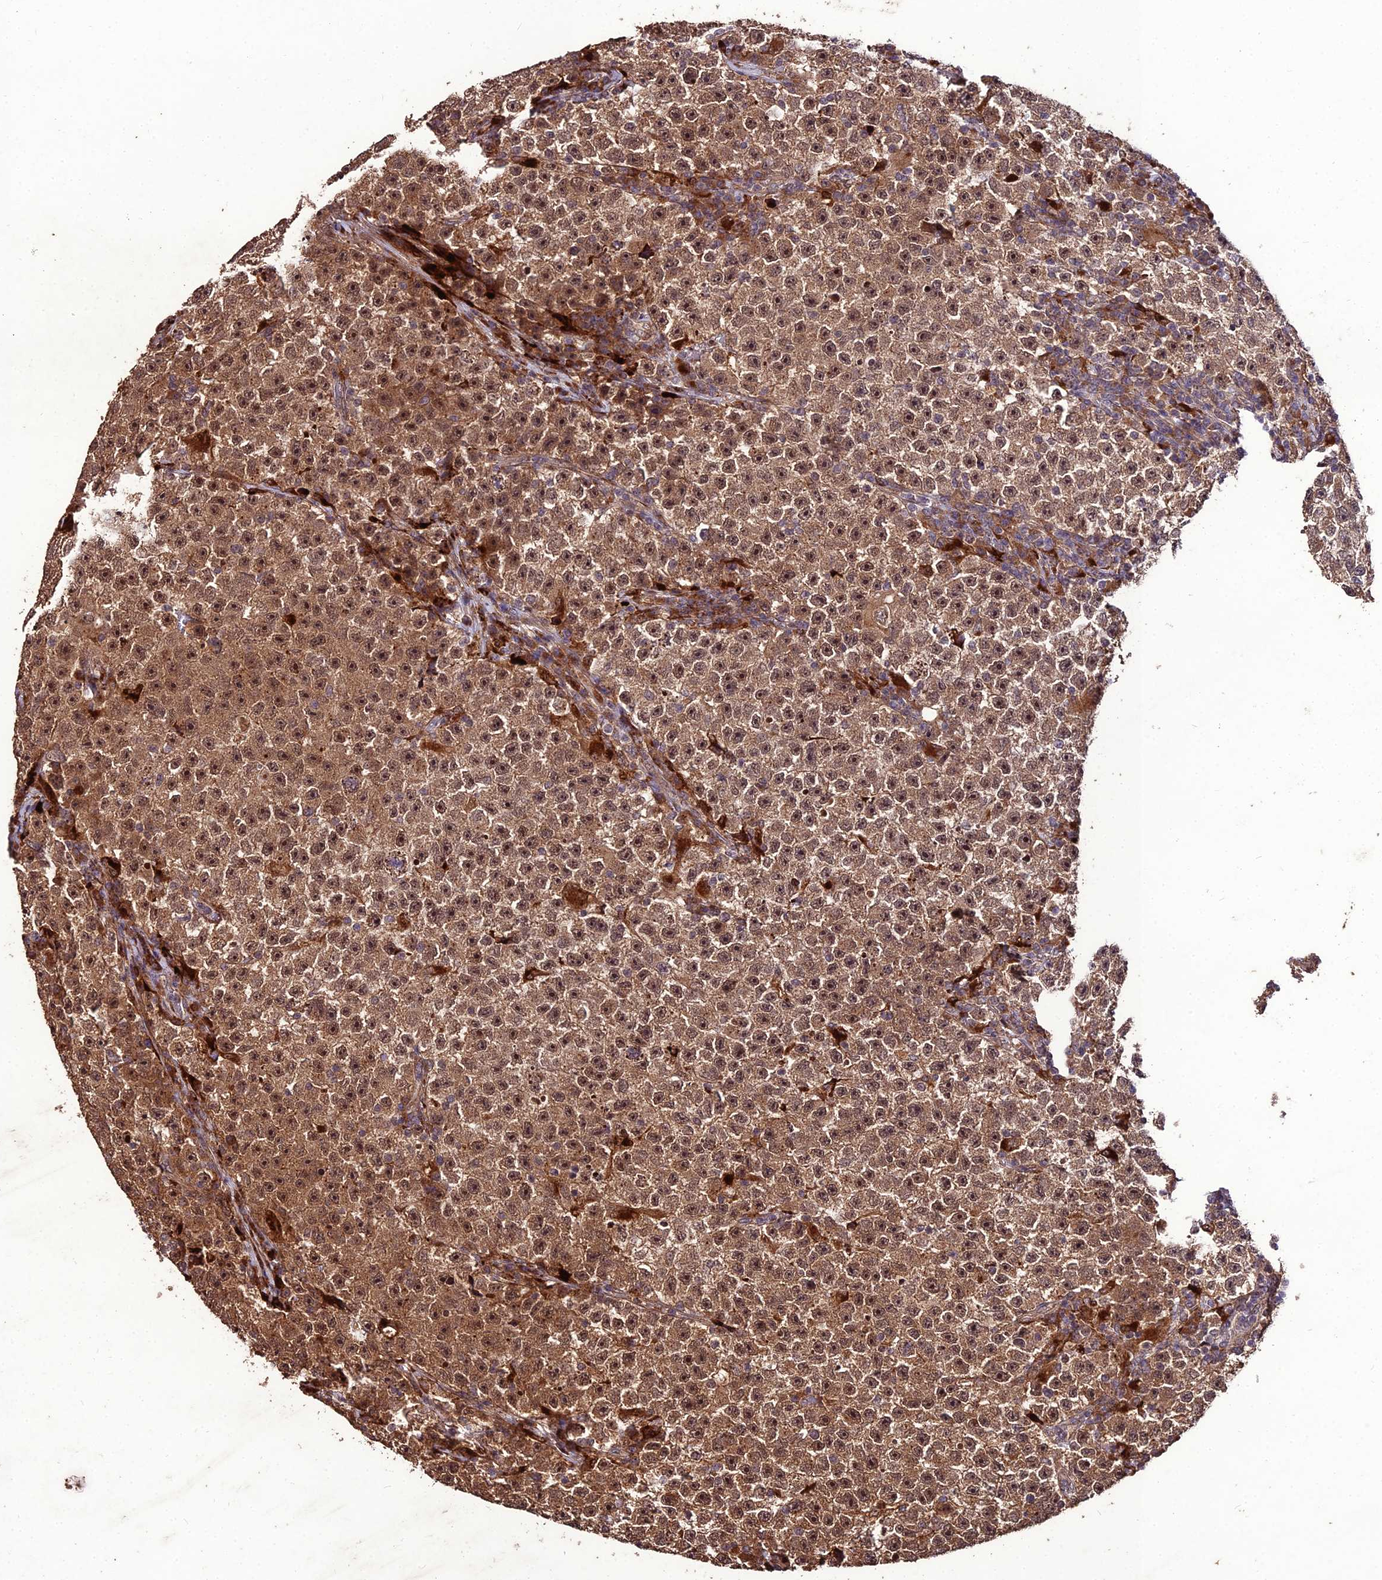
{"staining": {"intensity": "moderate", "quantity": ">75%", "location": "cytoplasmic/membranous,nuclear"}, "tissue": "testis cancer", "cell_type": "Tumor cells", "image_type": "cancer", "snomed": [{"axis": "morphology", "description": "Seminoma, NOS"}, {"axis": "topography", "description": "Testis"}], "caption": "Testis cancer (seminoma) stained with a protein marker shows moderate staining in tumor cells.", "gene": "ZNF766", "patient": {"sex": "male", "age": 22}}